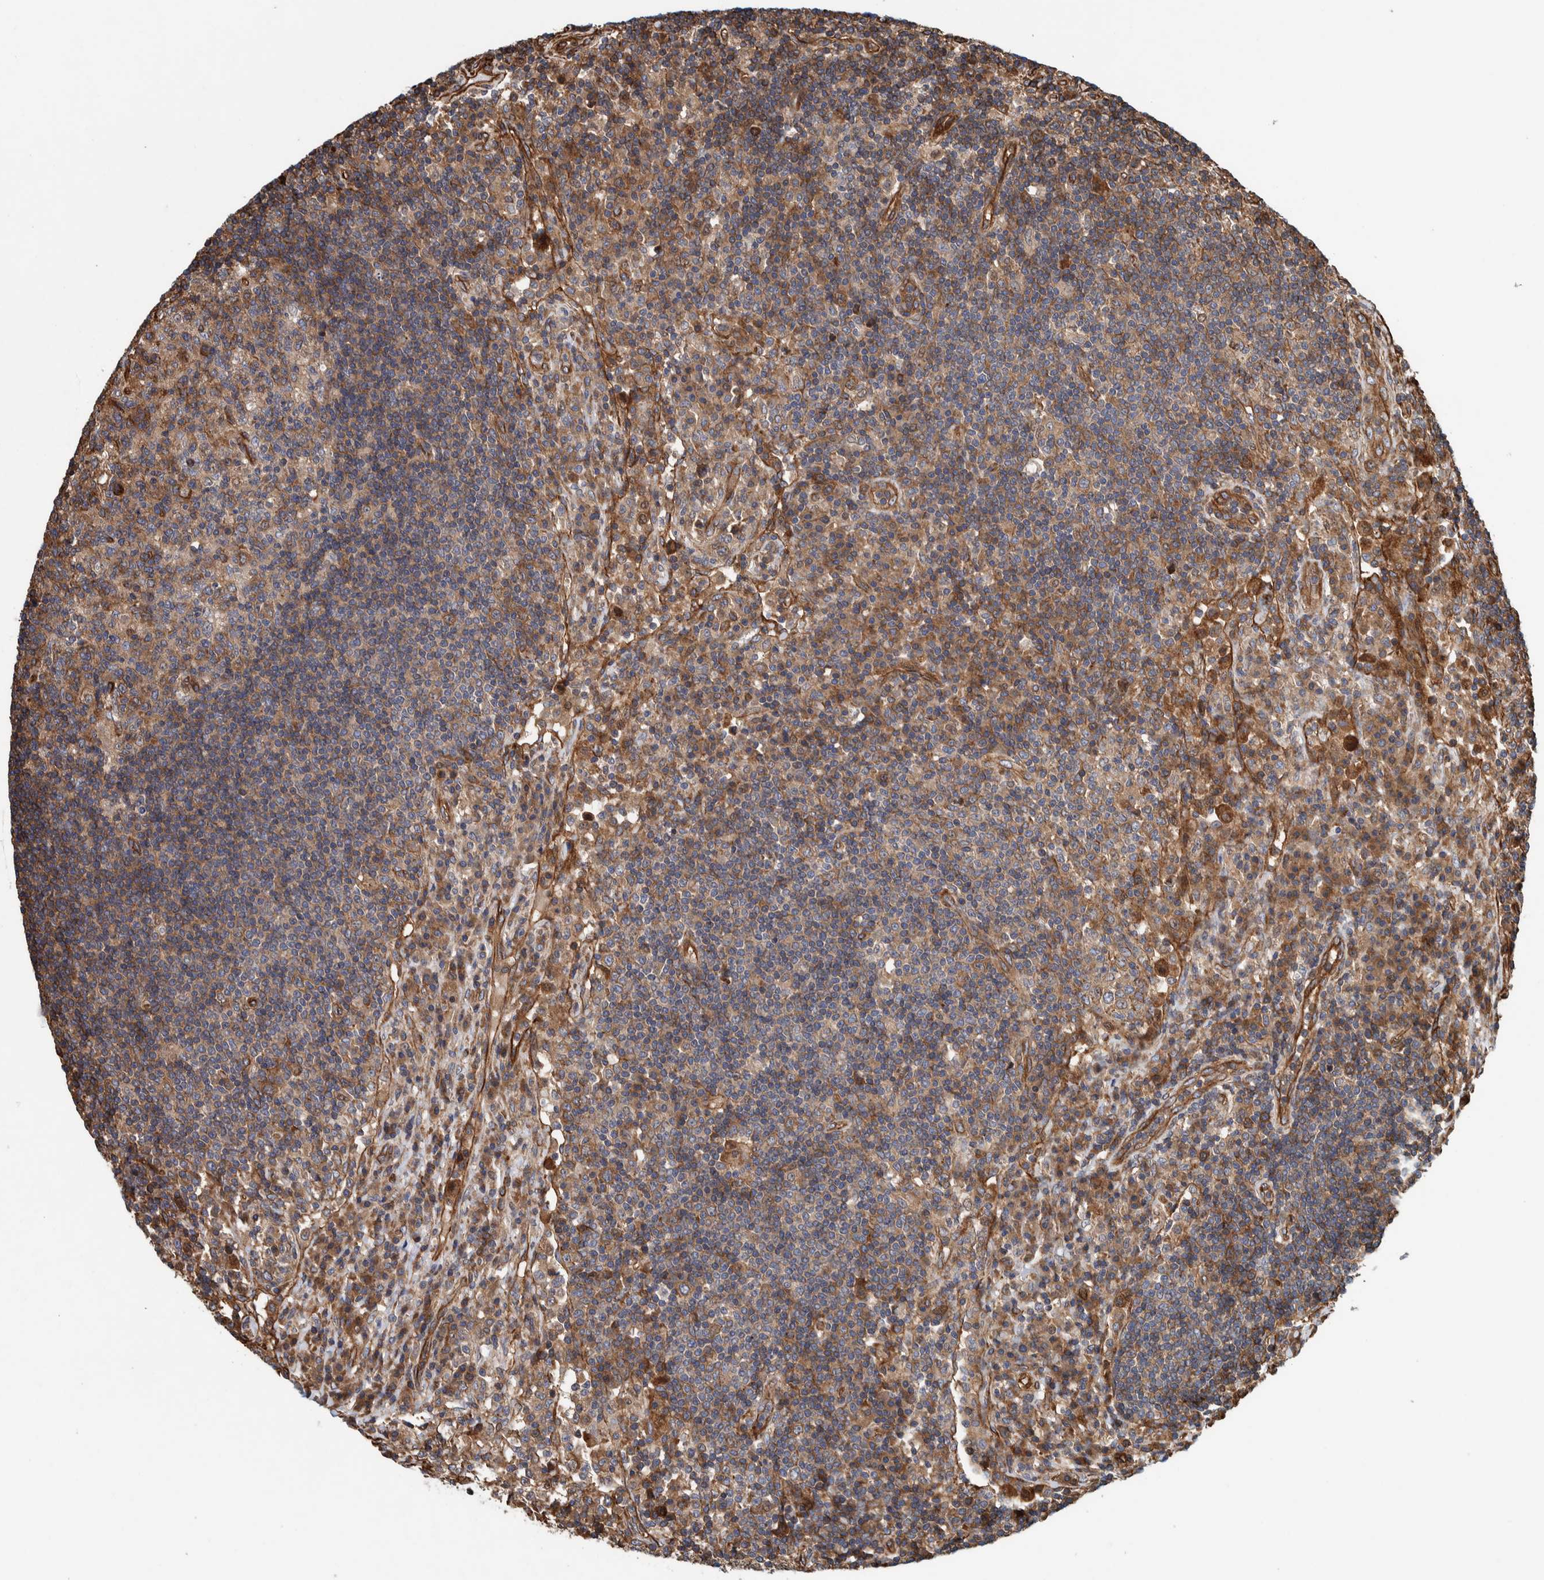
{"staining": {"intensity": "moderate", "quantity": ">75%", "location": "cytoplasmic/membranous"}, "tissue": "lymph node", "cell_type": "Germinal center cells", "image_type": "normal", "snomed": [{"axis": "morphology", "description": "Normal tissue, NOS"}, {"axis": "topography", "description": "Lymph node"}], "caption": "This photomicrograph exhibits IHC staining of normal lymph node, with medium moderate cytoplasmic/membranous staining in about >75% of germinal center cells.", "gene": "PKD1L1", "patient": {"sex": "female", "age": 53}}